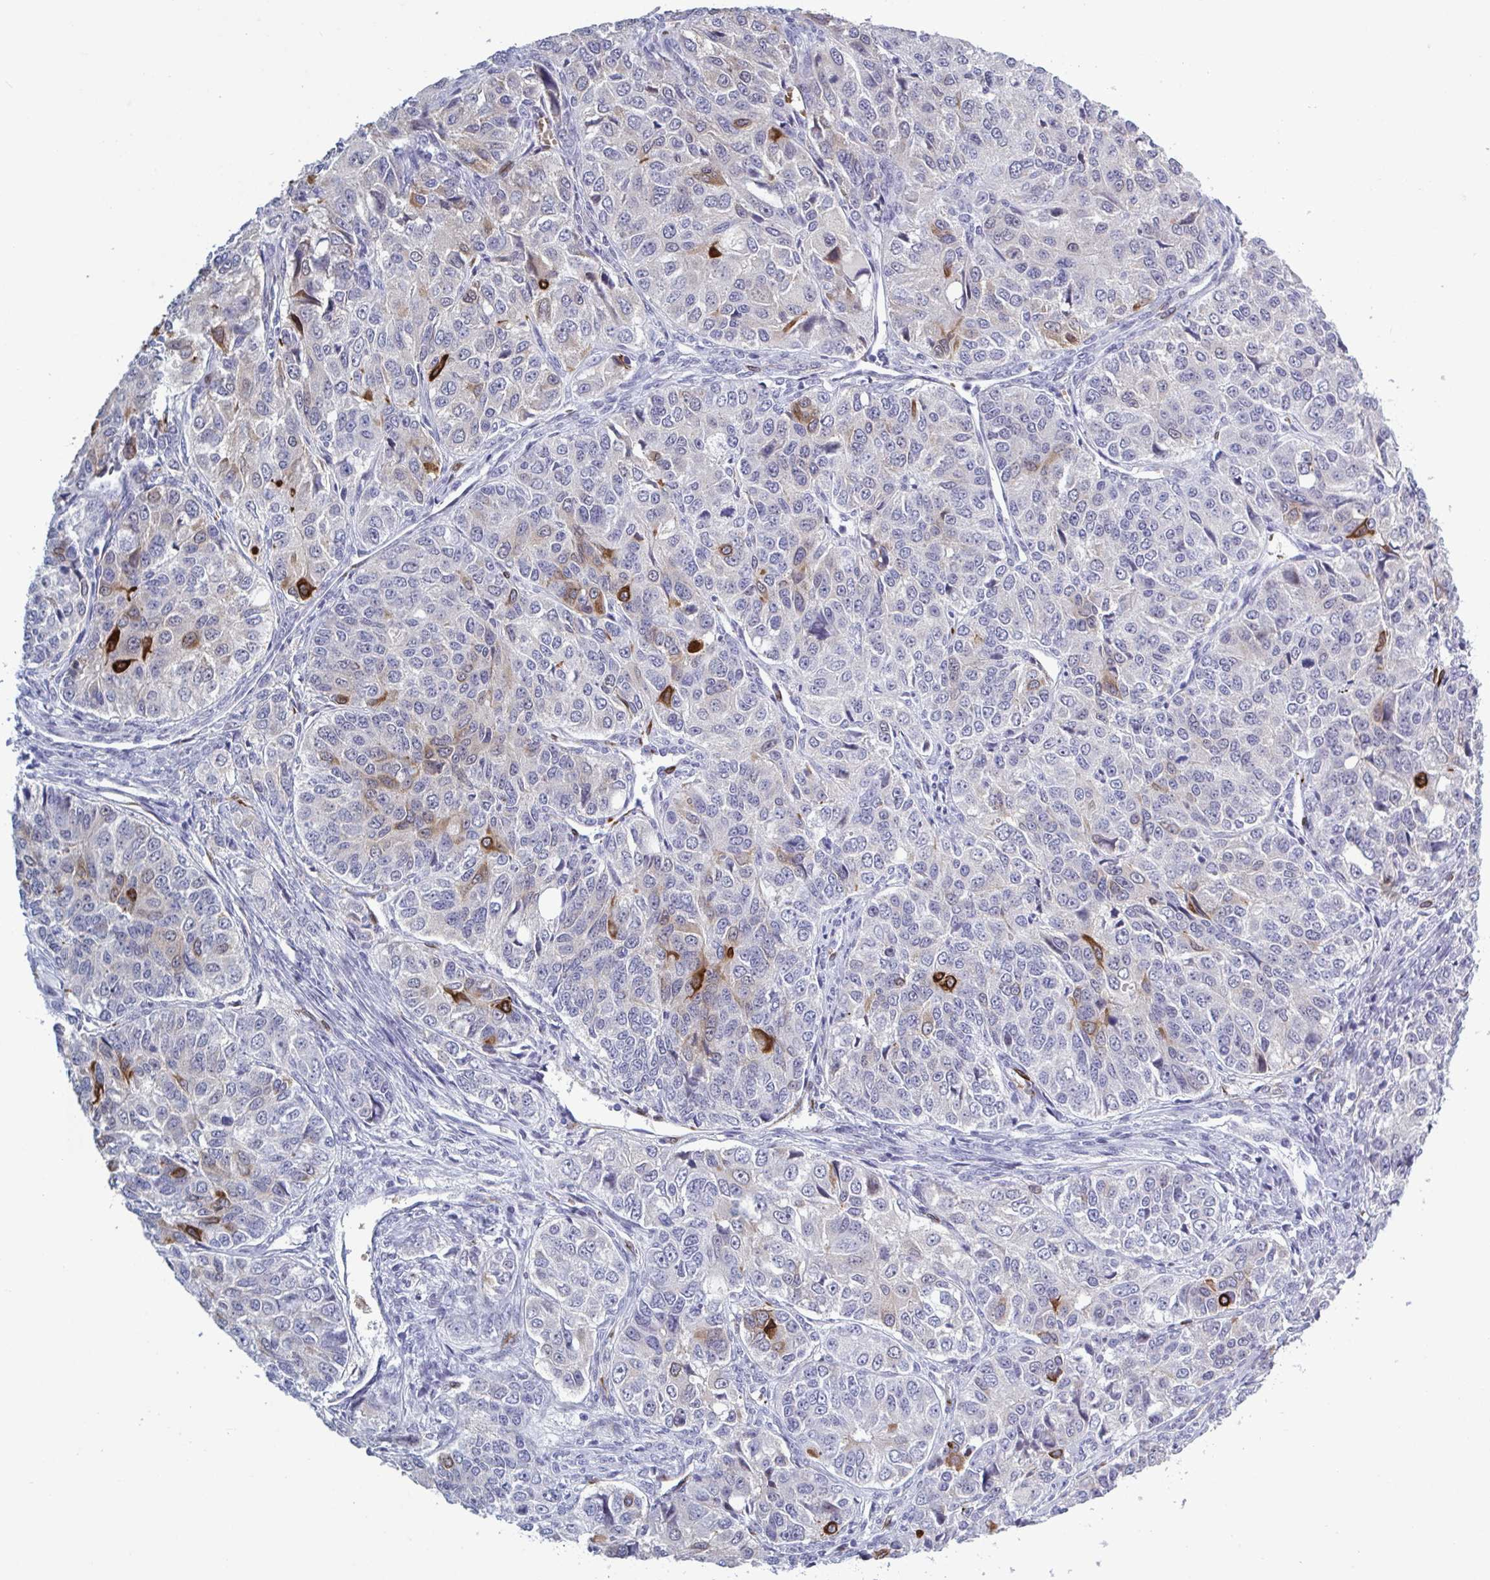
{"staining": {"intensity": "strong", "quantity": "<25%", "location": "cytoplasmic/membranous"}, "tissue": "ovarian cancer", "cell_type": "Tumor cells", "image_type": "cancer", "snomed": [{"axis": "morphology", "description": "Carcinoma, endometroid"}, {"axis": "topography", "description": "Ovary"}], "caption": "The photomicrograph demonstrates staining of ovarian cancer, revealing strong cytoplasmic/membranous protein staining (brown color) within tumor cells. (DAB (3,3'-diaminobenzidine) IHC with brightfield microscopy, high magnification).", "gene": "HSD11B2", "patient": {"sex": "female", "age": 51}}